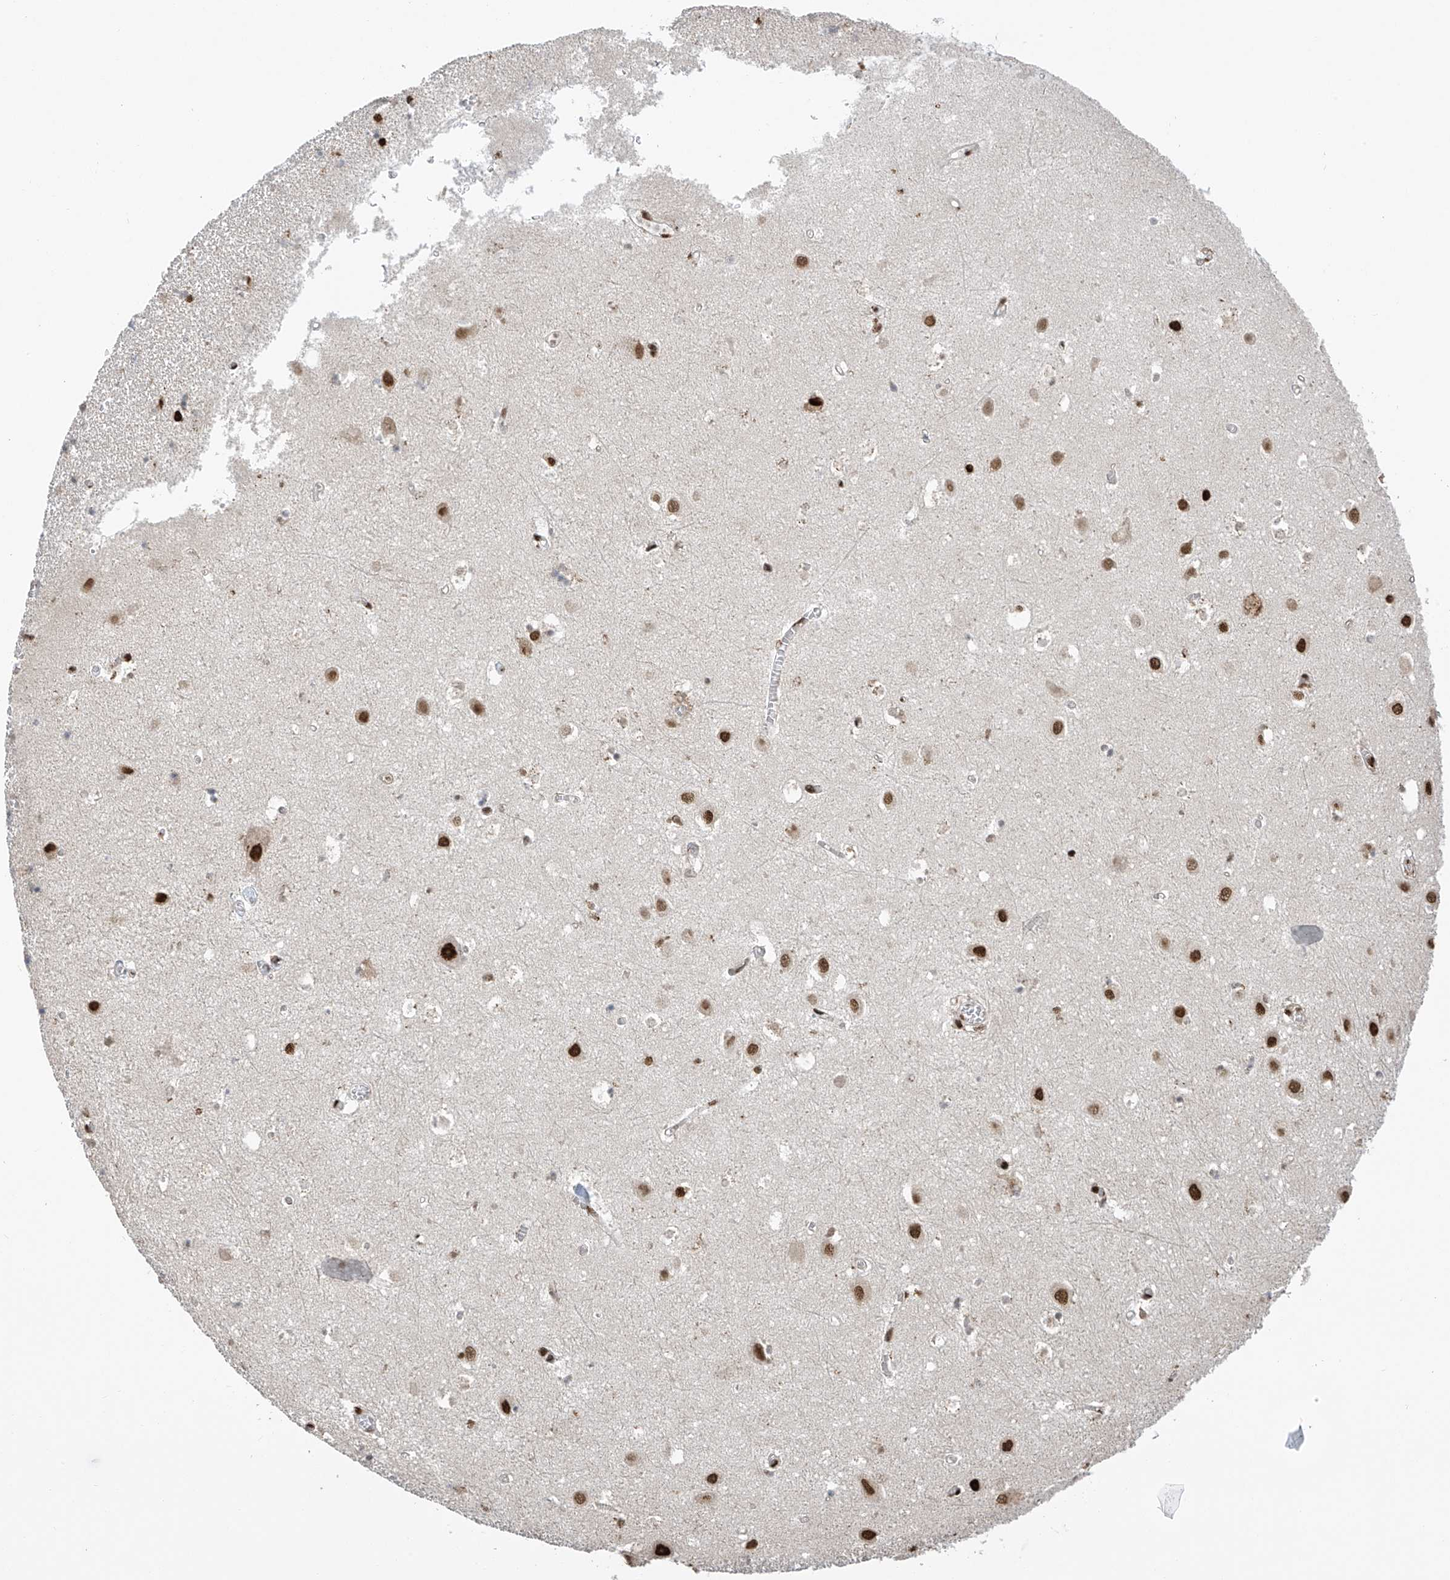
{"staining": {"intensity": "strong", "quantity": "<25%", "location": "nuclear"}, "tissue": "hippocampus", "cell_type": "Glial cells", "image_type": "normal", "snomed": [{"axis": "morphology", "description": "Normal tissue, NOS"}, {"axis": "topography", "description": "Hippocampus"}], "caption": "Immunohistochemistry micrograph of benign human hippocampus stained for a protein (brown), which demonstrates medium levels of strong nuclear positivity in approximately <25% of glial cells.", "gene": "APLF", "patient": {"sex": "female", "age": 64}}